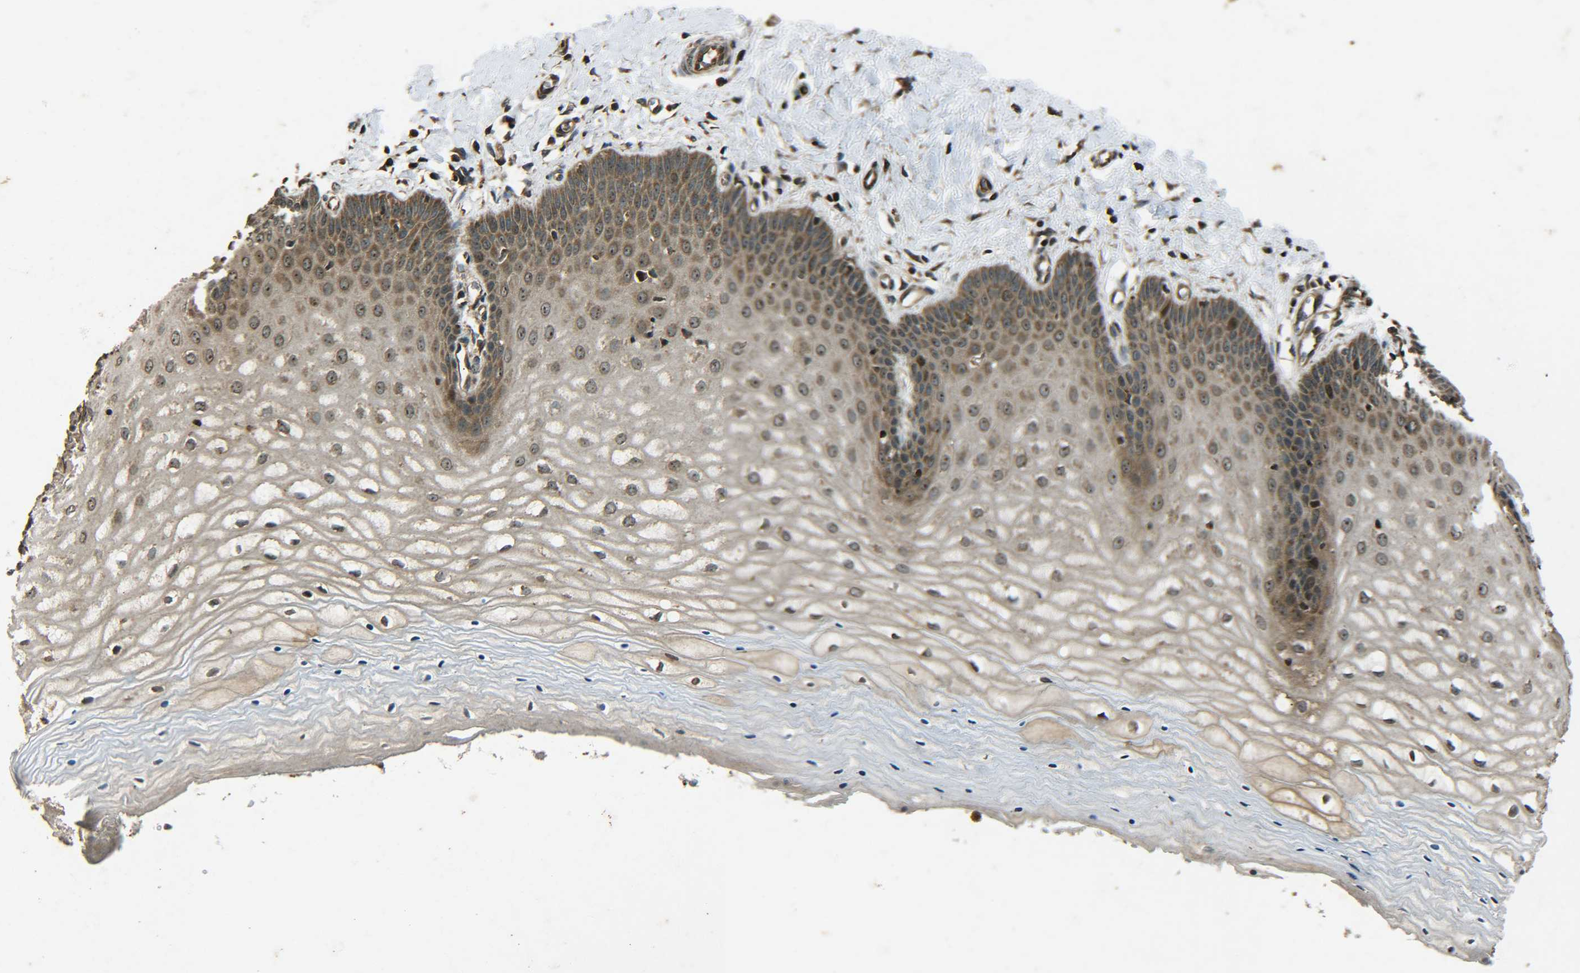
{"staining": {"intensity": "strong", "quantity": ">75%", "location": "cytoplasmic/membranous"}, "tissue": "cervix", "cell_type": "Glandular cells", "image_type": "normal", "snomed": [{"axis": "morphology", "description": "Normal tissue, NOS"}, {"axis": "topography", "description": "Cervix"}], "caption": "IHC (DAB (3,3'-diaminobenzidine)) staining of benign cervix shows strong cytoplasmic/membranous protein positivity in about >75% of glandular cells.", "gene": "PLK2", "patient": {"sex": "female", "age": 55}}